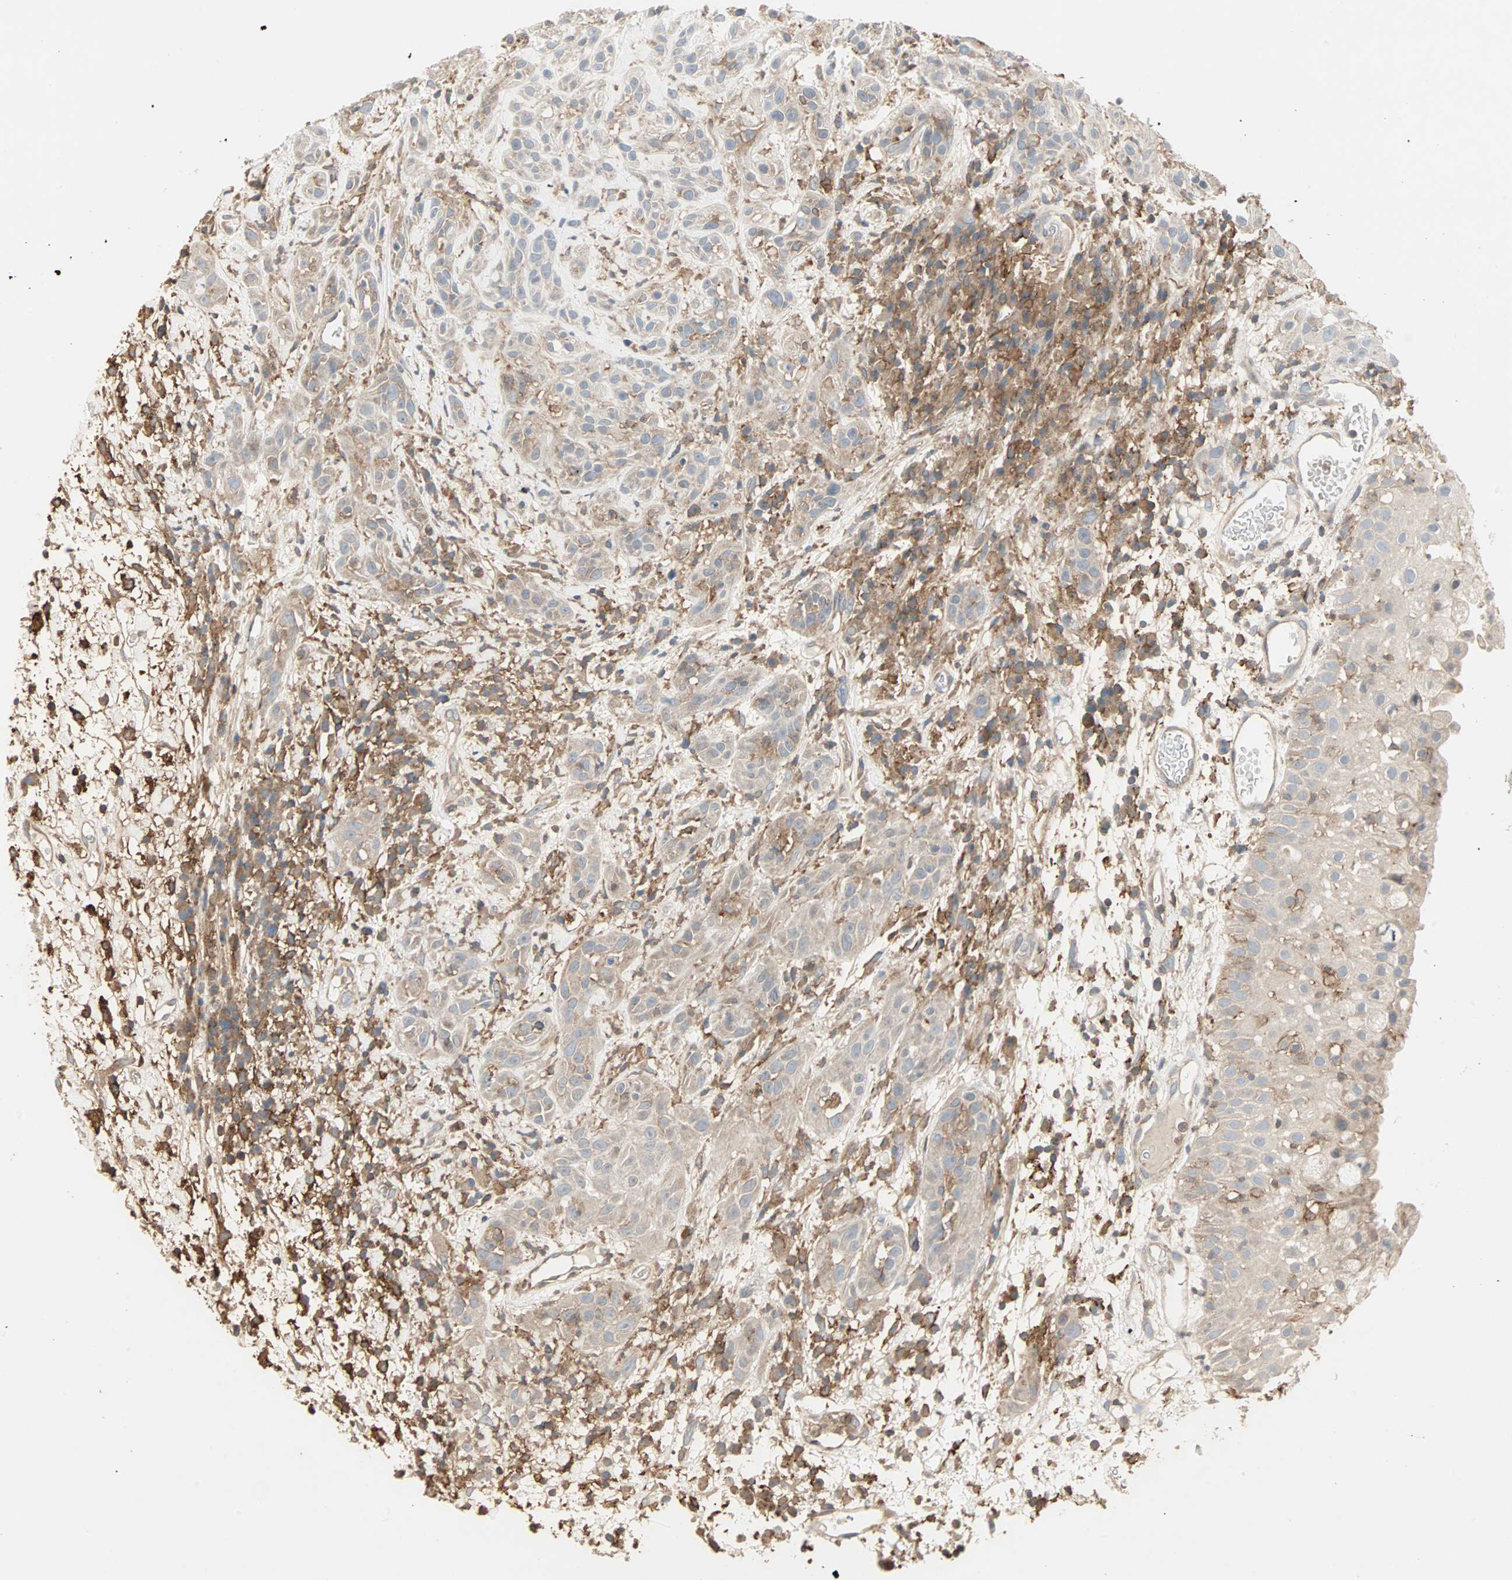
{"staining": {"intensity": "weak", "quantity": ">75%", "location": "cytoplasmic/membranous"}, "tissue": "head and neck cancer", "cell_type": "Tumor cells", "image_type": "cancer", "snomed": [{"axis": "morphology", "description": "Squamous cell carcinoma, NOS"}, {"axis": "topography", "description": "Head-Neck"}], "caption": "Protein expression analysis of head and neck cancer exhibits weak cytoplasmic/membranous positivity in about >75% of tumor cells.", "gene": "GNAI2", "patient": {"sex": "male", "age": 62}}